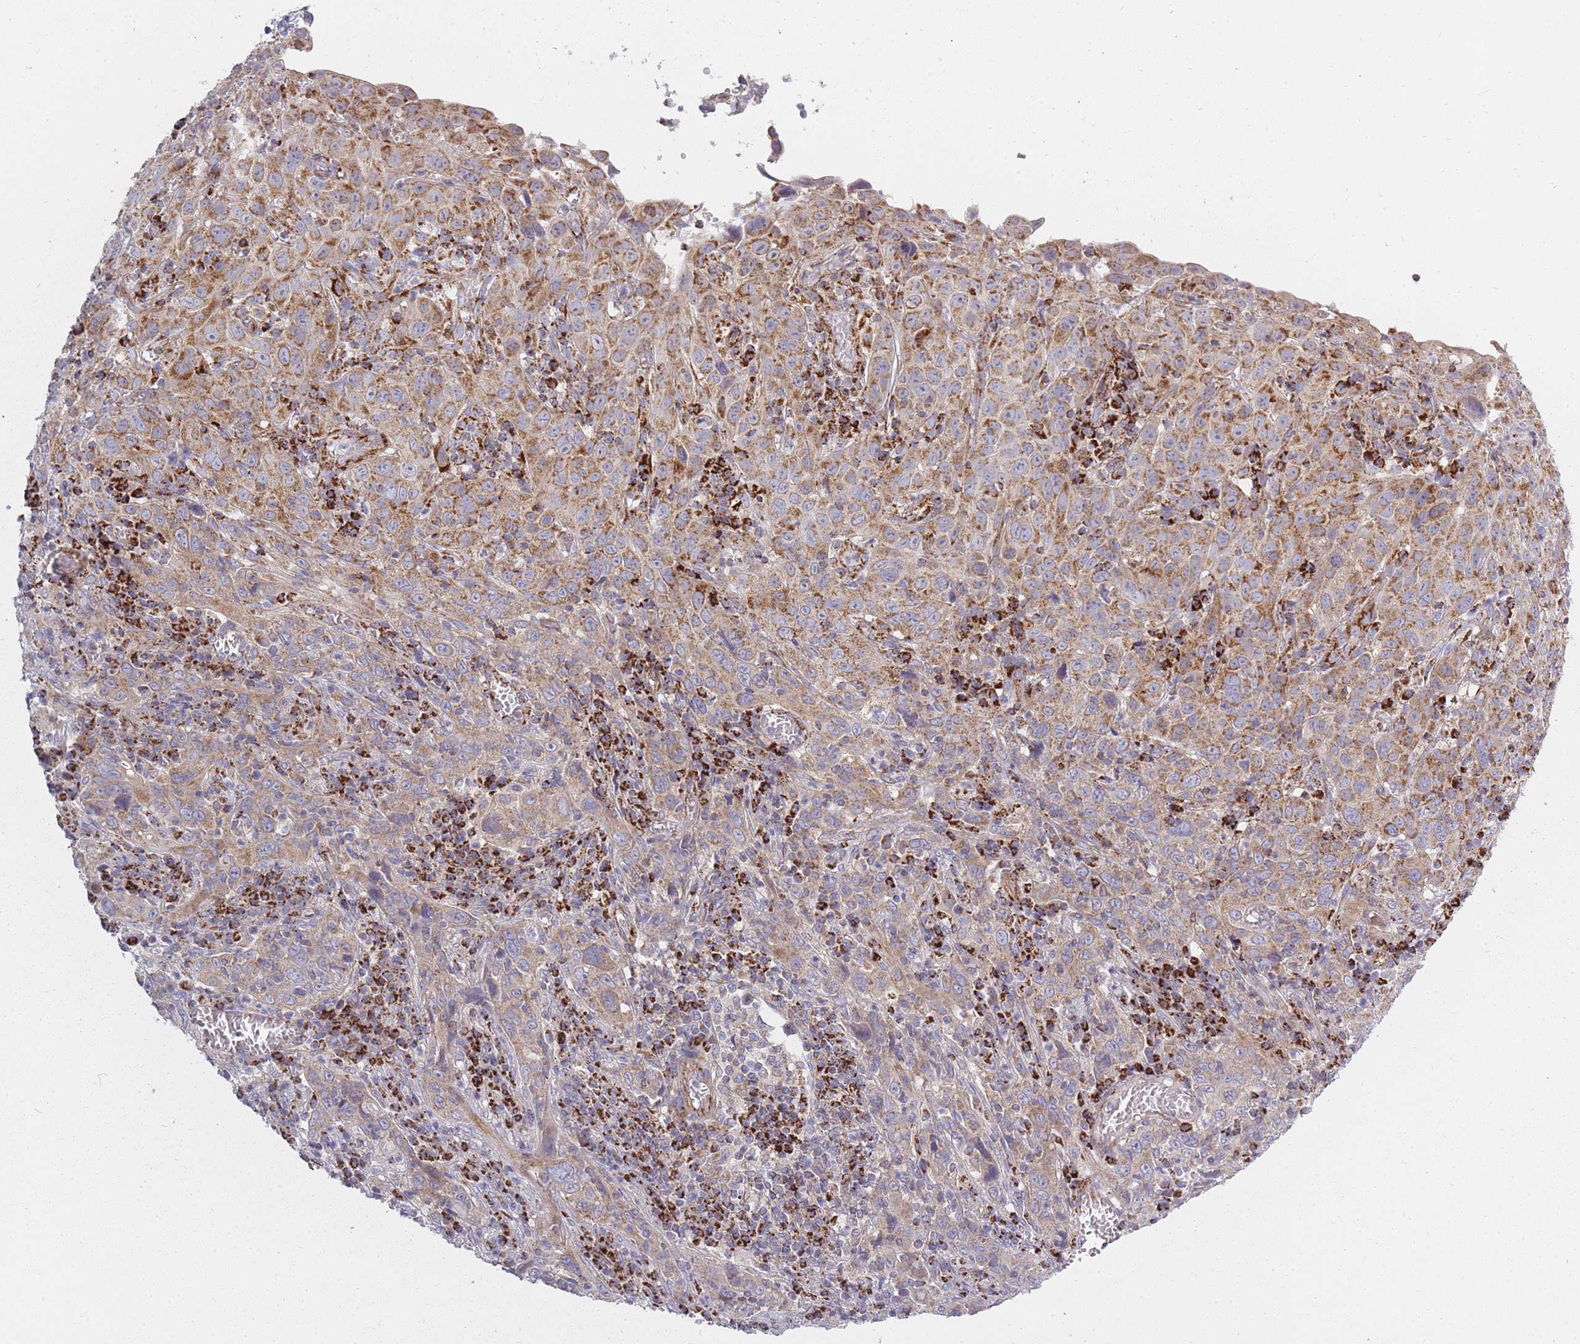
{"staining": {"intensity": "moderate", "quantity": ">75%", "location": "cytoplasmic/membranous"}, "tissue": "cervical cancer", "cell_type": "Tumor cells", "image_type": "cancer", "snomed": [{"axis": "morphology", "description": "Squamous cell carcinoma, NOS"}, {"axis": "topography", "description": "Cervix"}], "caption": "Moderate cytoplasmic/membranous expression is identified in approximately >75% of tumor cells in cervical squamous cell carcinoma. (IHC, brightfield microscopy, high magnification).", "gene": "ALKBH4", "patient": {"sex": "female", "age": 46}}